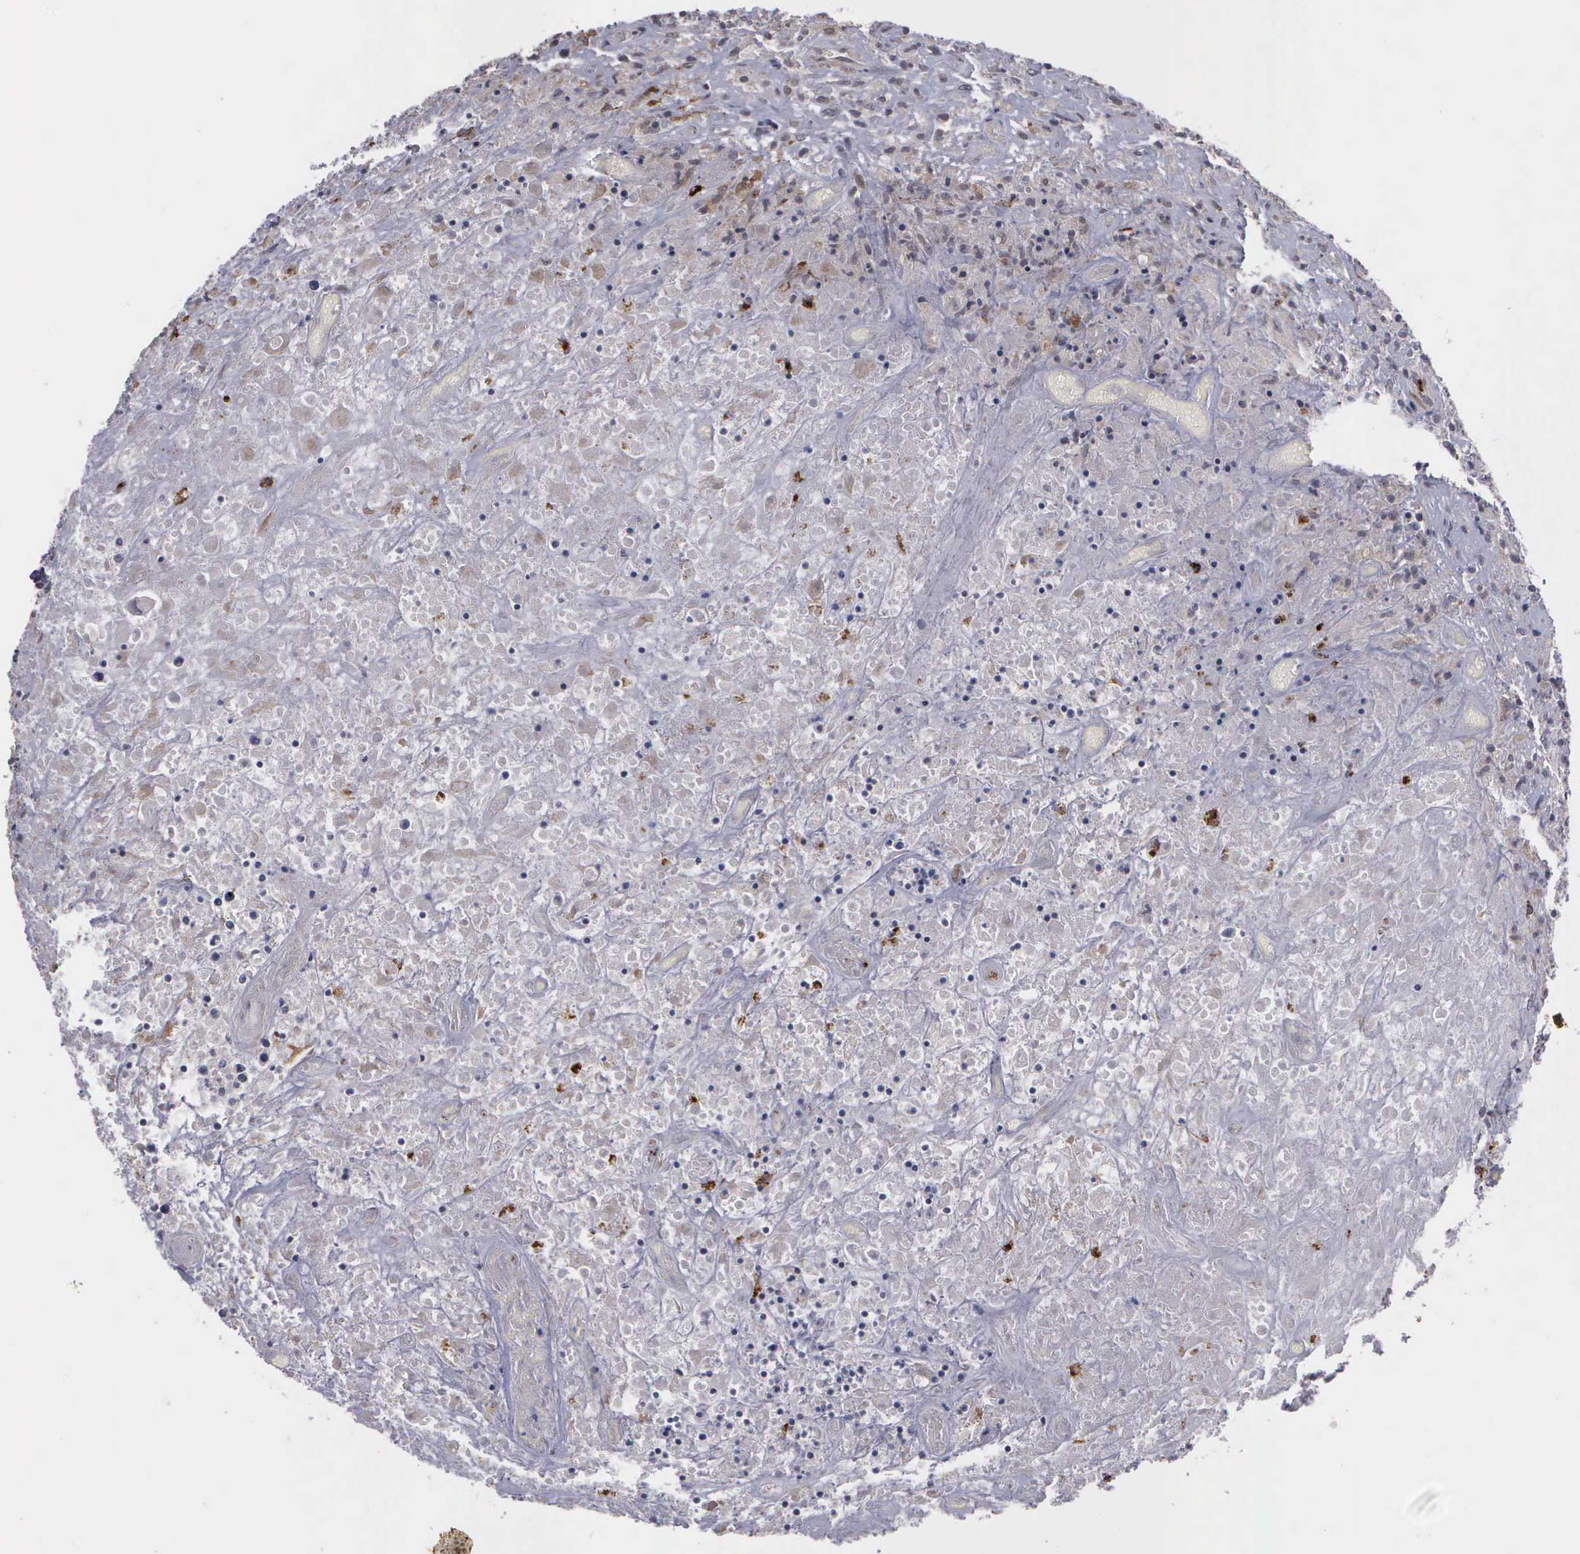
{"staining": {"intensity": "weak", "quantity": "<25%", "location": "cytoplasmic/membranous"}, "tissue": "lymphoma", "cell_type": "Tumor cells", "image_type": "cancer", "snomed": [{"axis": "morphology", "description": "Hodgkin's disease, NOS"}, {"axis": "topography", "description": "Lymph node"}], "caption": "Immunohistochemistry (IHC) image of neoplastic tissue: human lymphoma stained with DAB displays no significant protein positivity in tumor cells. (DAB immunohistochemistry (IHC) visualized using brightfield microscopy, high magnification).", "gene": "MMP9", "patient": {"sex": "male", "age": 46}}